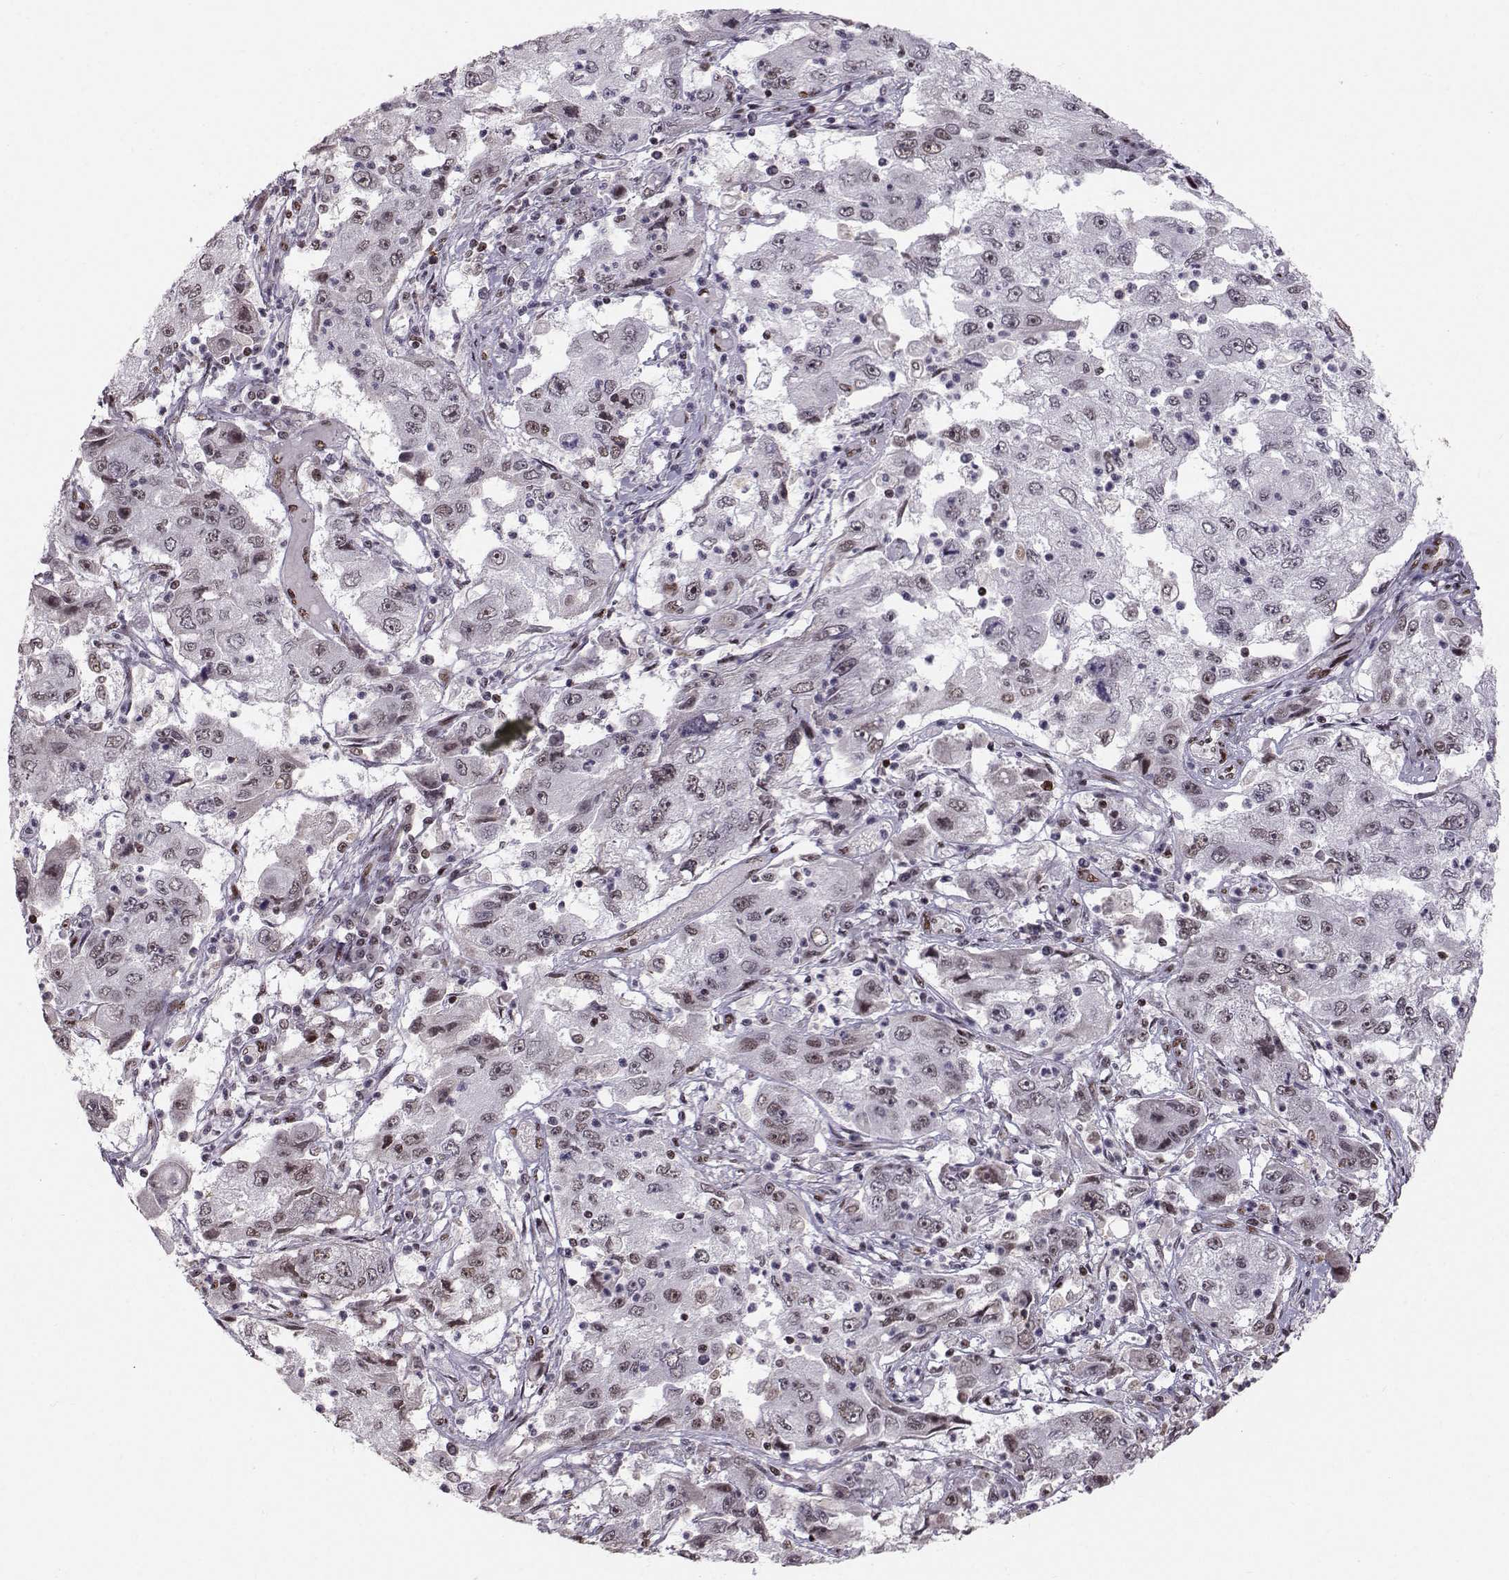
{"staining": {"intensity": "moderate", "quantity": "<25%", "location": "nuclear"}, "tissue": "cervical cancer", "cell_type": "Tumor cells", "image_type": "cancer", "snomed": [{"axis": "morphology", "description": "Squamous cell carcinoma, NOS"}, {"axis": "topography", "description": "Cervix"}], "caption": "Protein staining of squamous cell carcinoma (cervical) tissue shows moderate nuclear positivity in approximately <25% of tumor cells.", "gene": "SNAPC2", "patient": {"sex": "female", "age": 36}}